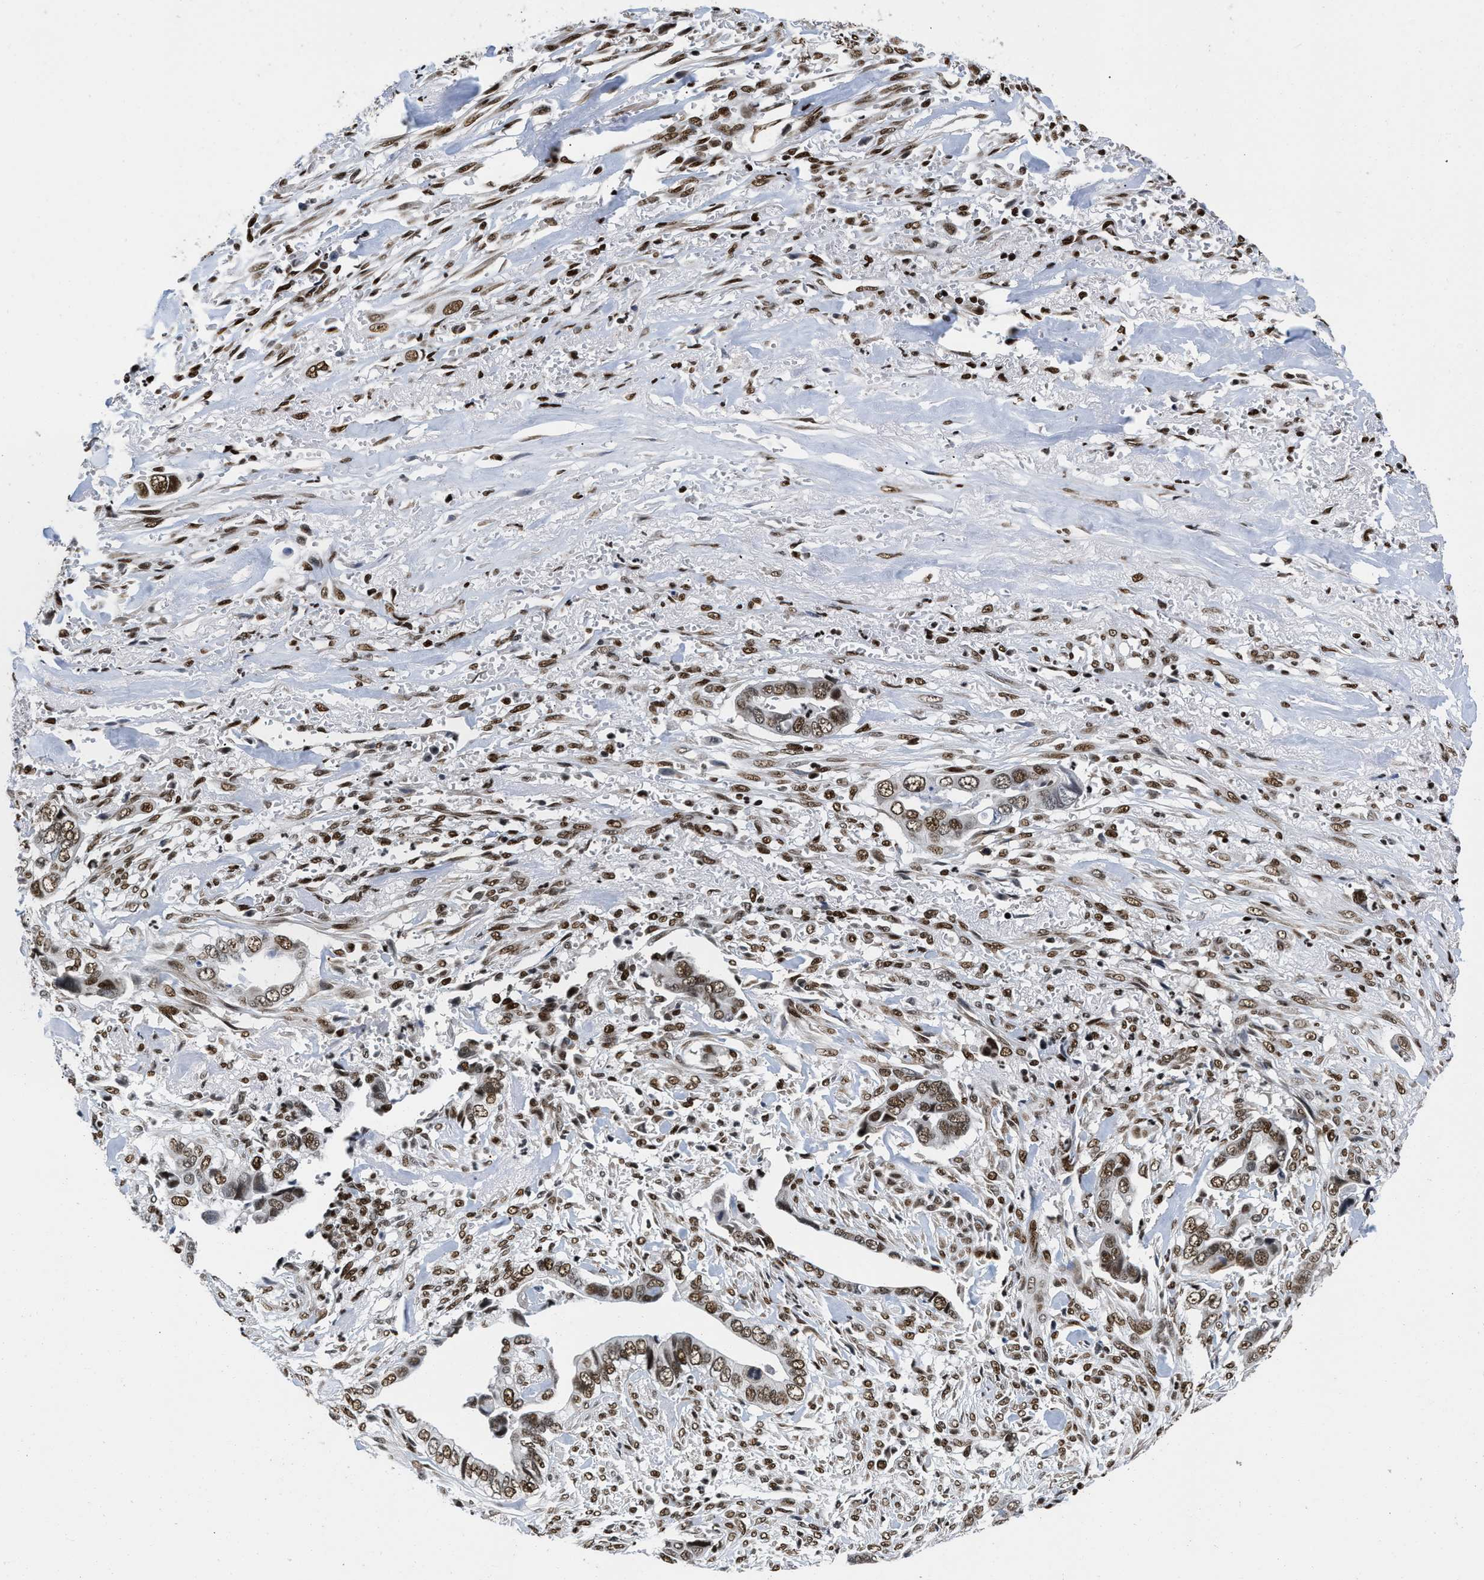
{"staining": {"intensity": "moderate", "quantity": ">75%", "location": "nuclear"}, "tissue": "liver cancer", "cell_type": "Tumor cells", "image_type": "cancer", "snomed": [{"axis": "morphology", "description": "Cholangiocarcinoma"}, {"axis": "topography", "description": "Liver"}], "caption": "Moderate nuclear protein expression is identified in approximately >75% of tumor cells in cholangiocarcinoma (liver). The staining was performed using DAB (3,3'-diaminobenzidine) to visualize the protein expression in brown, while the nuclei were stained in blue with hematoxylin (Magnification: 20x).", "gene": "CREB1", "patient": {"sex": "female", "age": 79}}